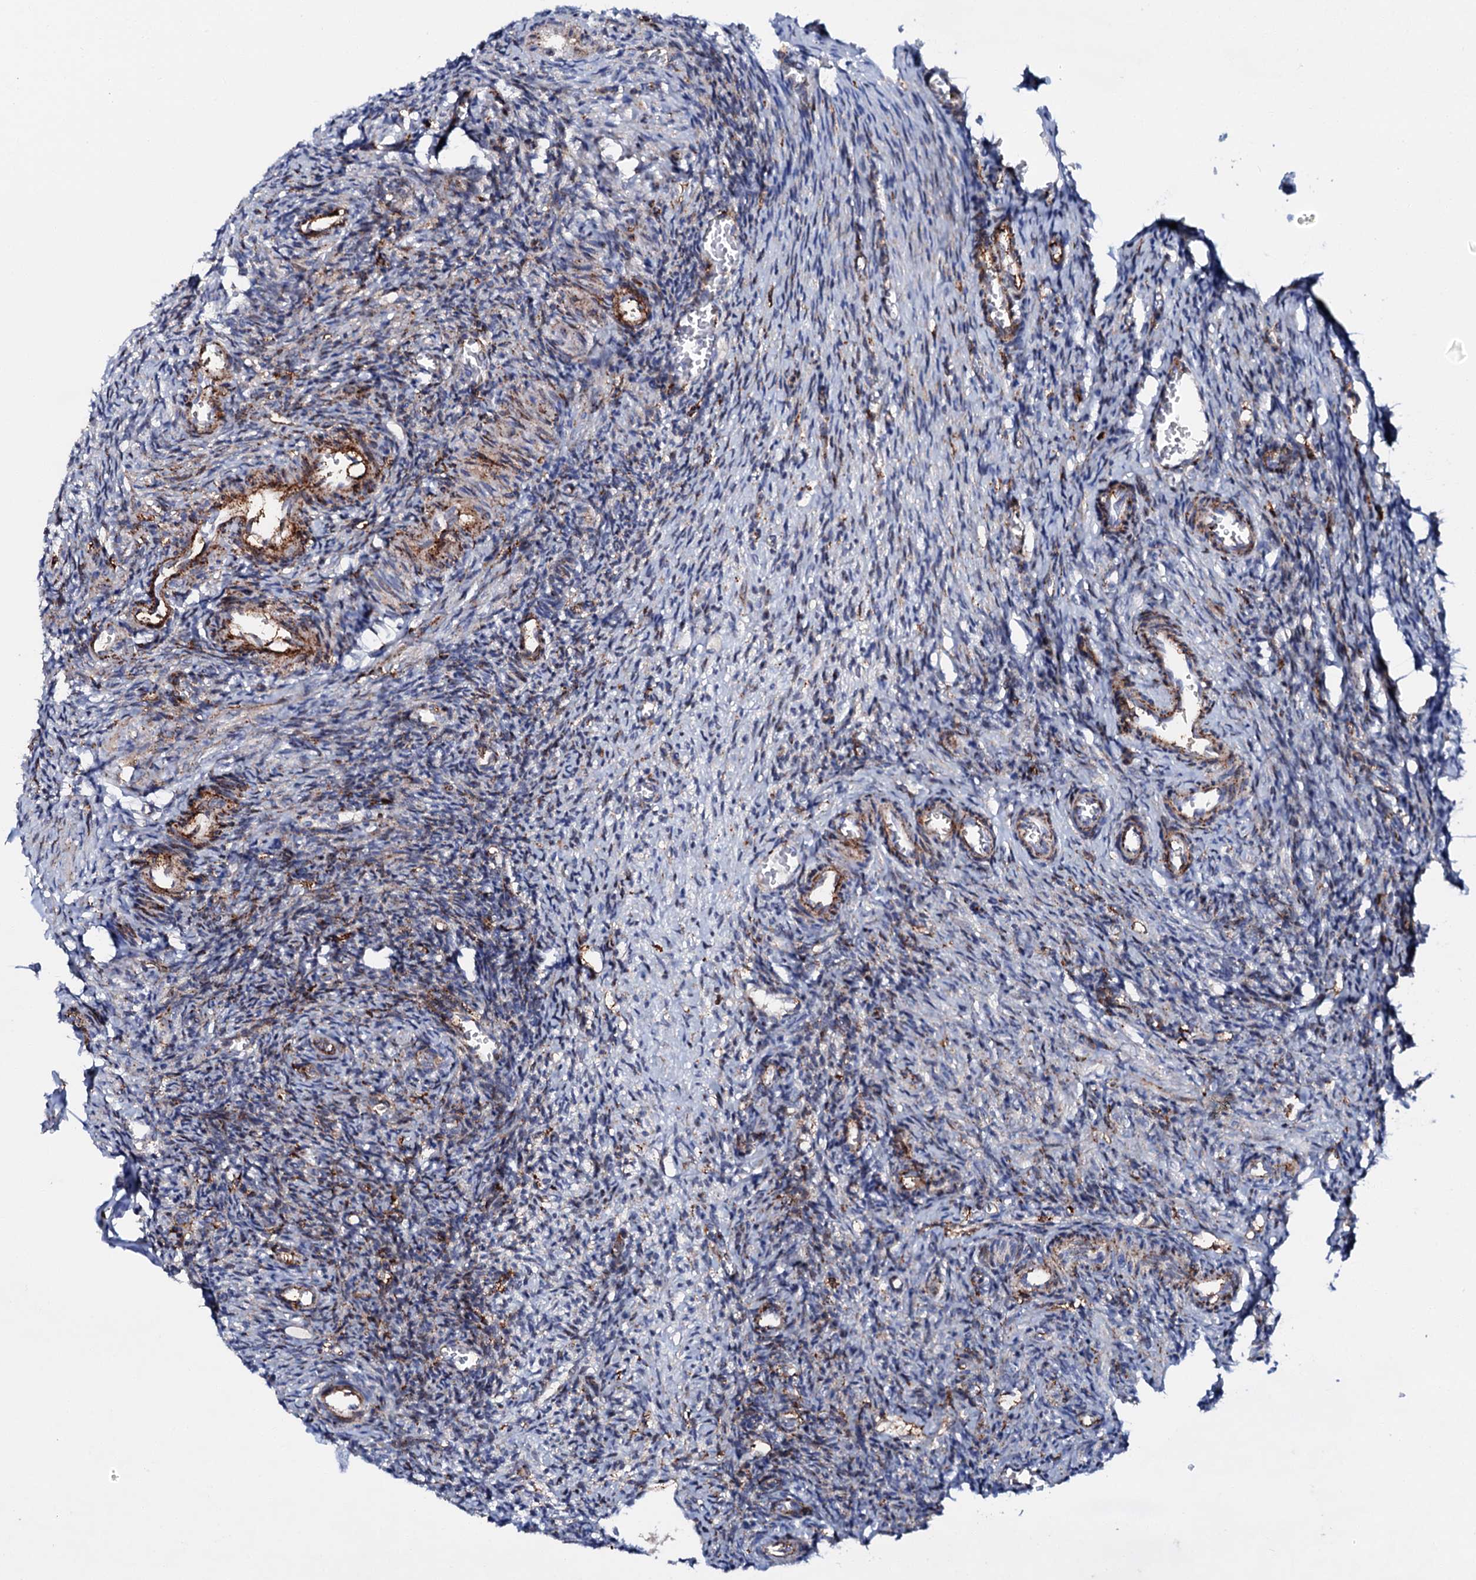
{"staining": {"intensity": "negative", "quantity": "none", "location": "none"}, "tissue": "ovary", "cell_type": "Follicle cells", "image_type": "normal", "snomed": [{"axis": "morphology", "description": "Normal tissue, NOS"}, {"axis": "topography", "description": "Ovary"}], "caption": "This is an IHC image of normal human ovary. There is no positivity in follicle cells.", "gene": "MED13L", "patient": {"sex": "female", "age": 27}}